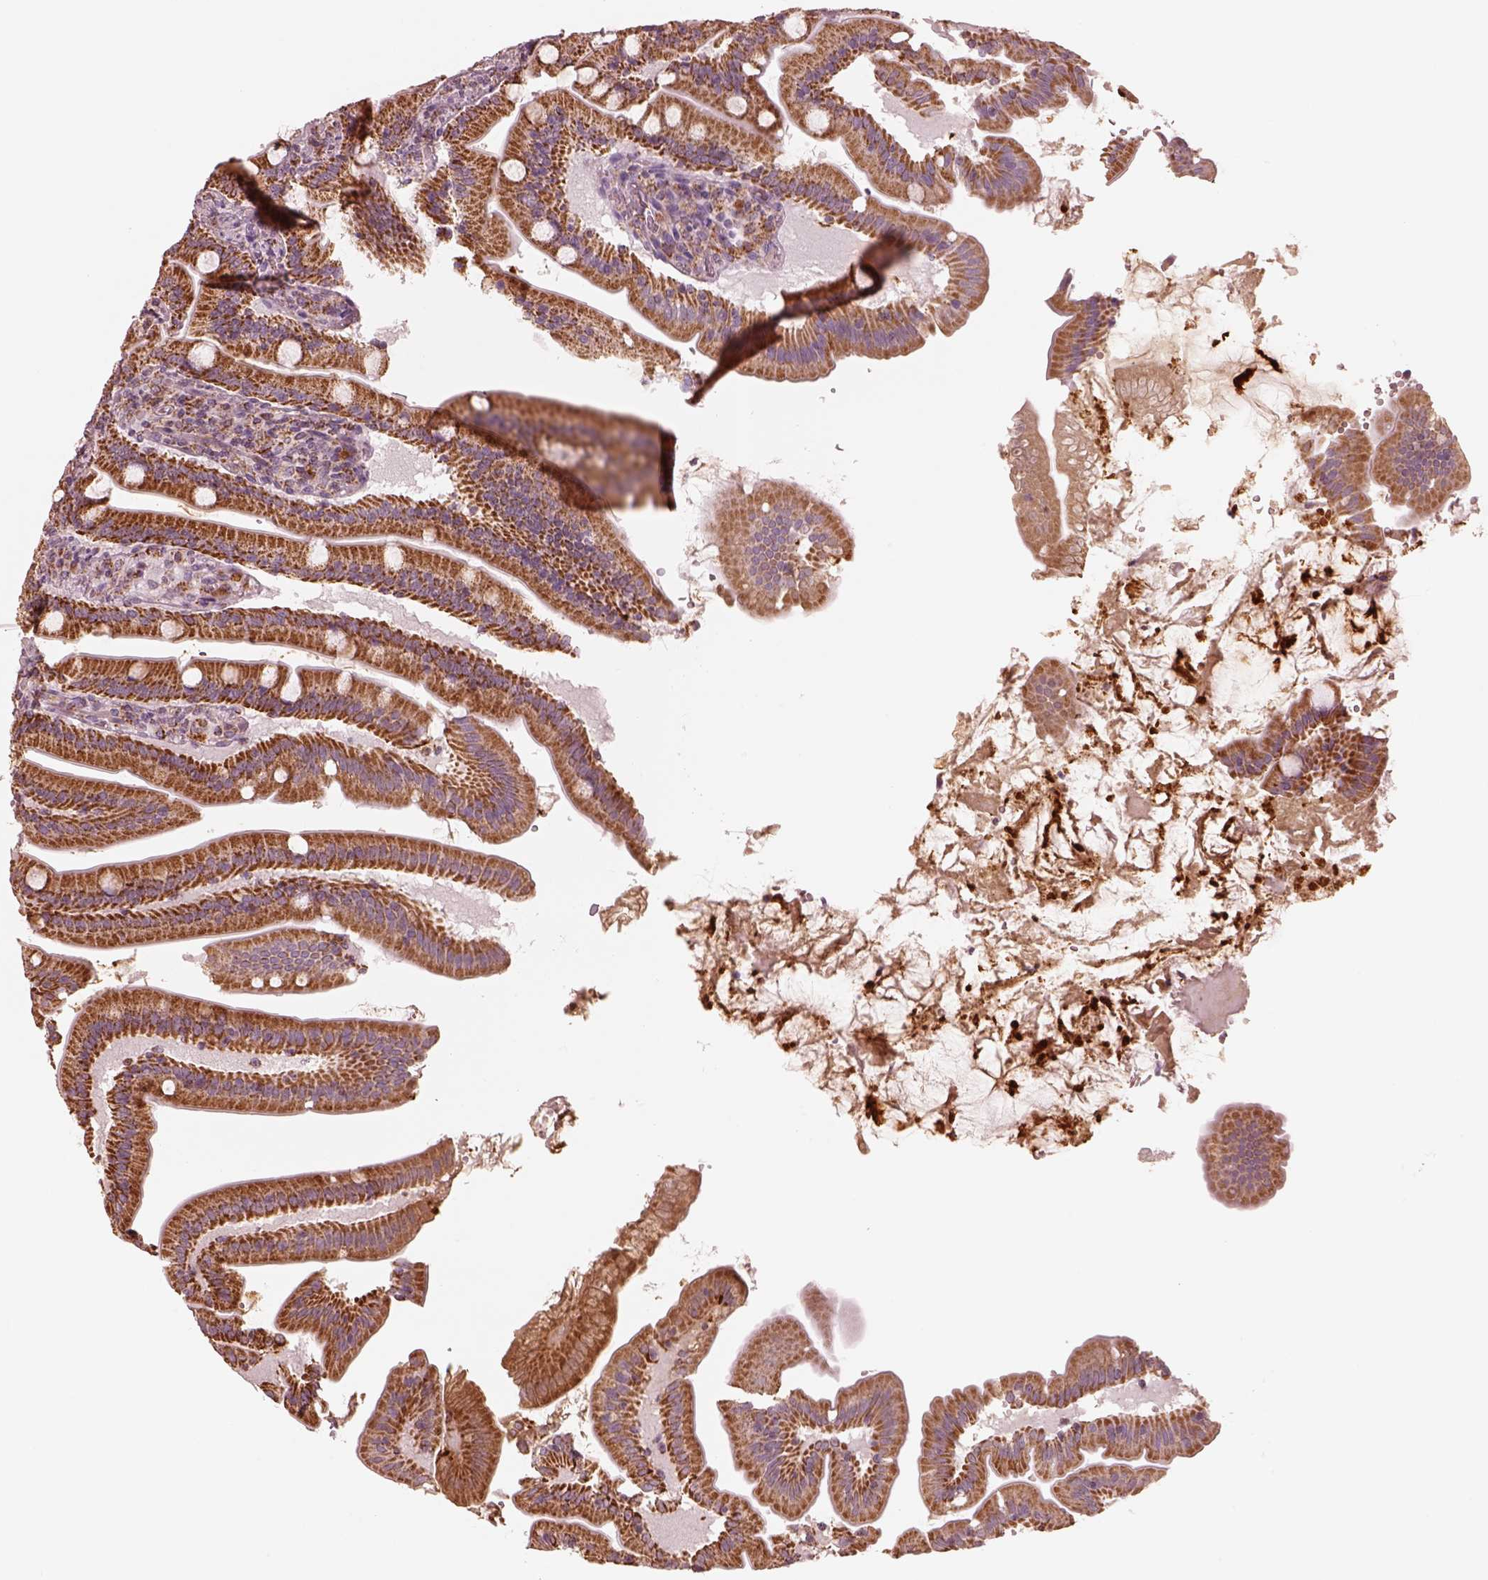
{"staining": {"intensity": "strong", "quantity": ">75%", "location": "cytoplasmic/membranous"}, "tissue": "small intestine", "cell_type": "Glandular cells", "image_type": "normal", "snomed": [{"axis": "morphology", "description": "Normal tissue, NOS"}, {"axis": "topography", "description": "Small intestine"}], "caption": "Strong cytoplasmic/membranous staining for a protein is present in approximately >75% of glandular cells of benign small intestine using immunohistochemistry (IHC).", "gene": "ENTPD6", "patient": {"sex": "male", "age": 37}}